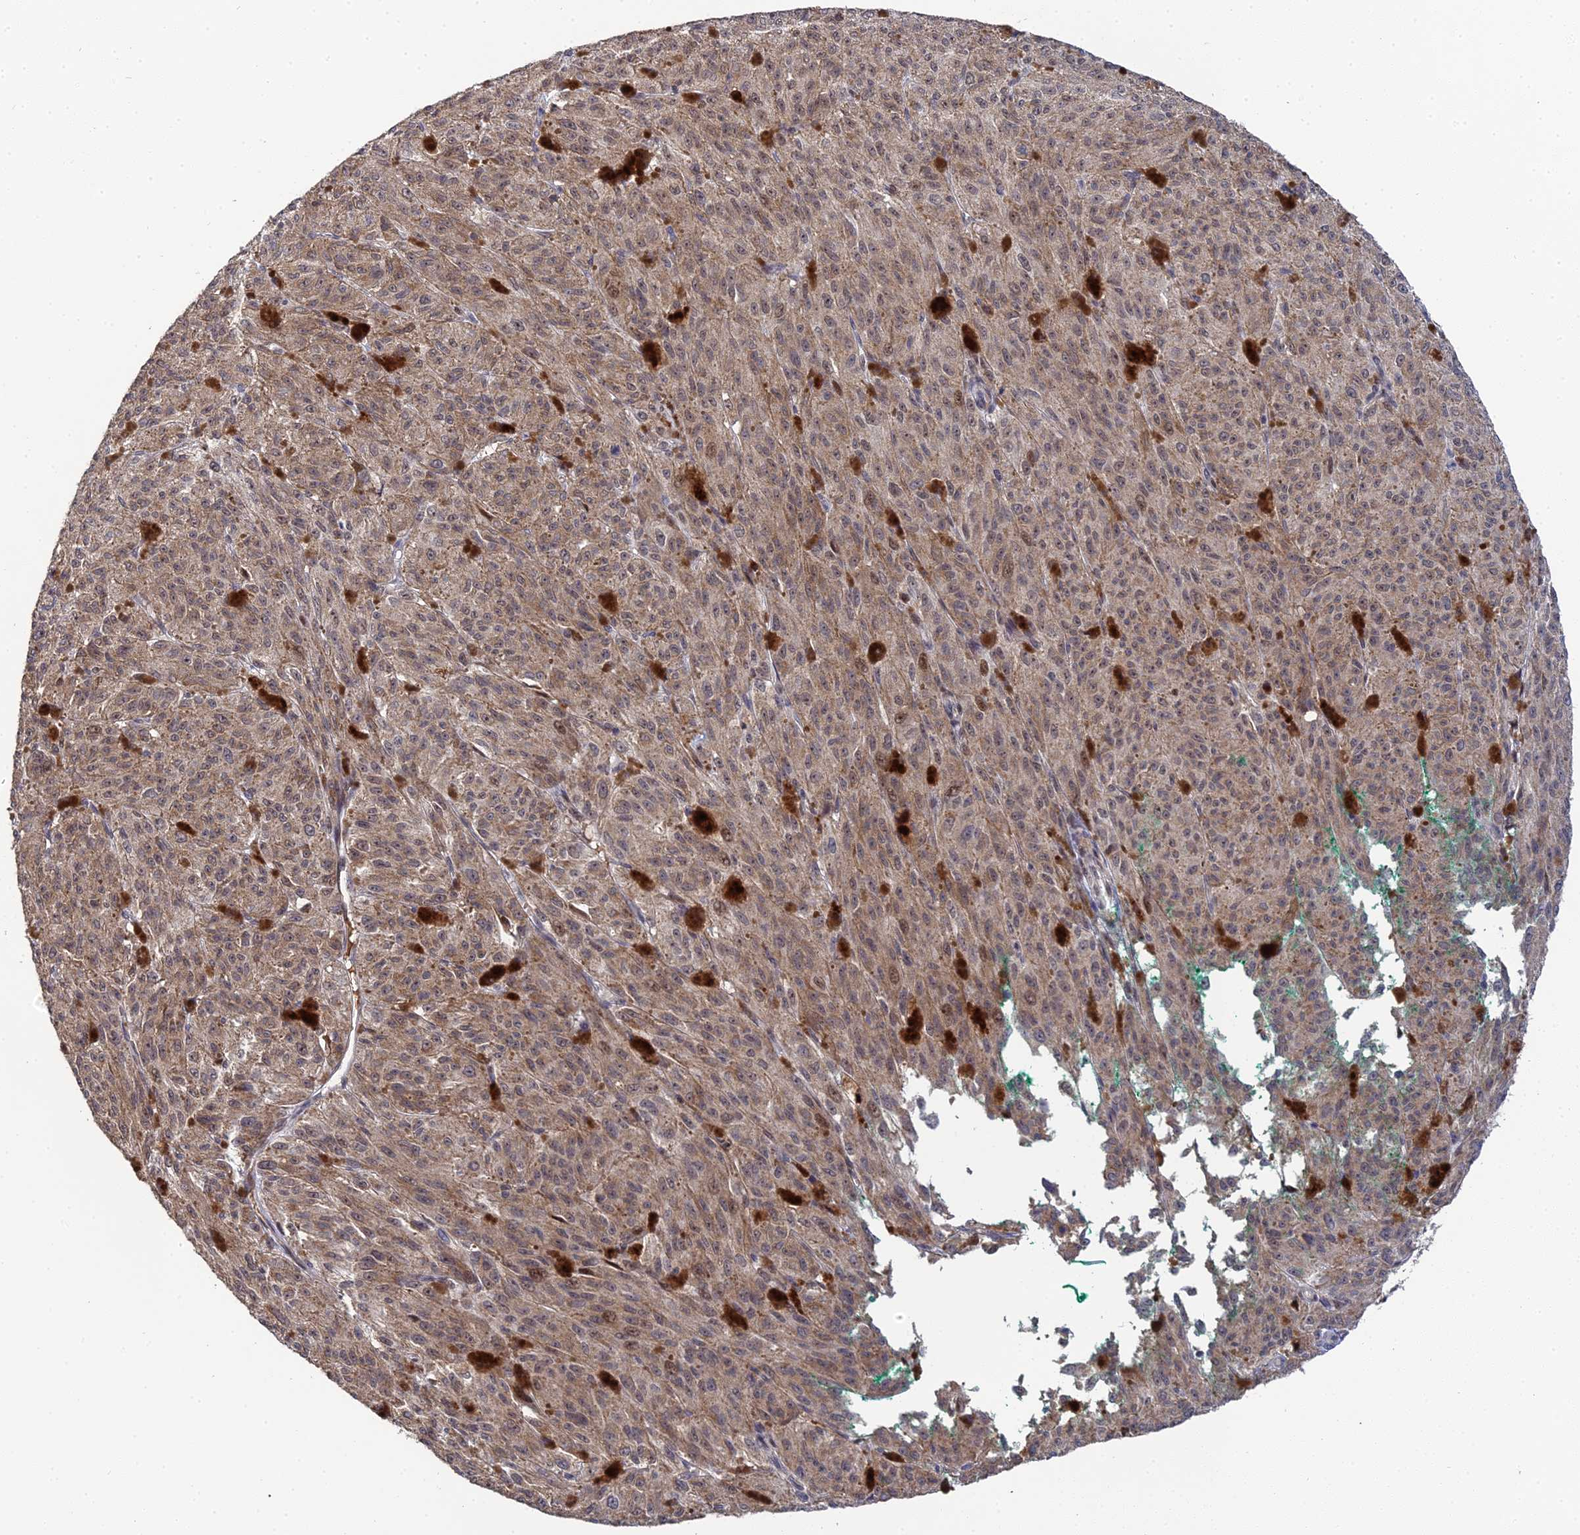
{"staining": {"intensity": "weak", "quantity": ">75%", "location": "cytoplasmic/membranous,nuclear"}, "tissue": "melanoma", "cell_type": "Tumor cells", "image_type": "cancer", "snomed": [{"axis": "morphology", "description": "Malignant melanoma, NOS"}, {"axis": "topography", "description": "Skin"}], "caption": "High-magnification brightfield microscopy of malignant melanoma stained with DAB (brown) and counterstained with hematoxylin (blue). tumor cells exhibit weak cytoplasmic/membranous and nuclear positivity is present in about>75% of cells. (Stains: DAB (3,3'-diaminobenzidine) in brown, nuclei in blue, Microscopy: brightfield microscopy at high magnification).", "gene": "ERCC5", "patient": {"sex": "female", "age": 52}}